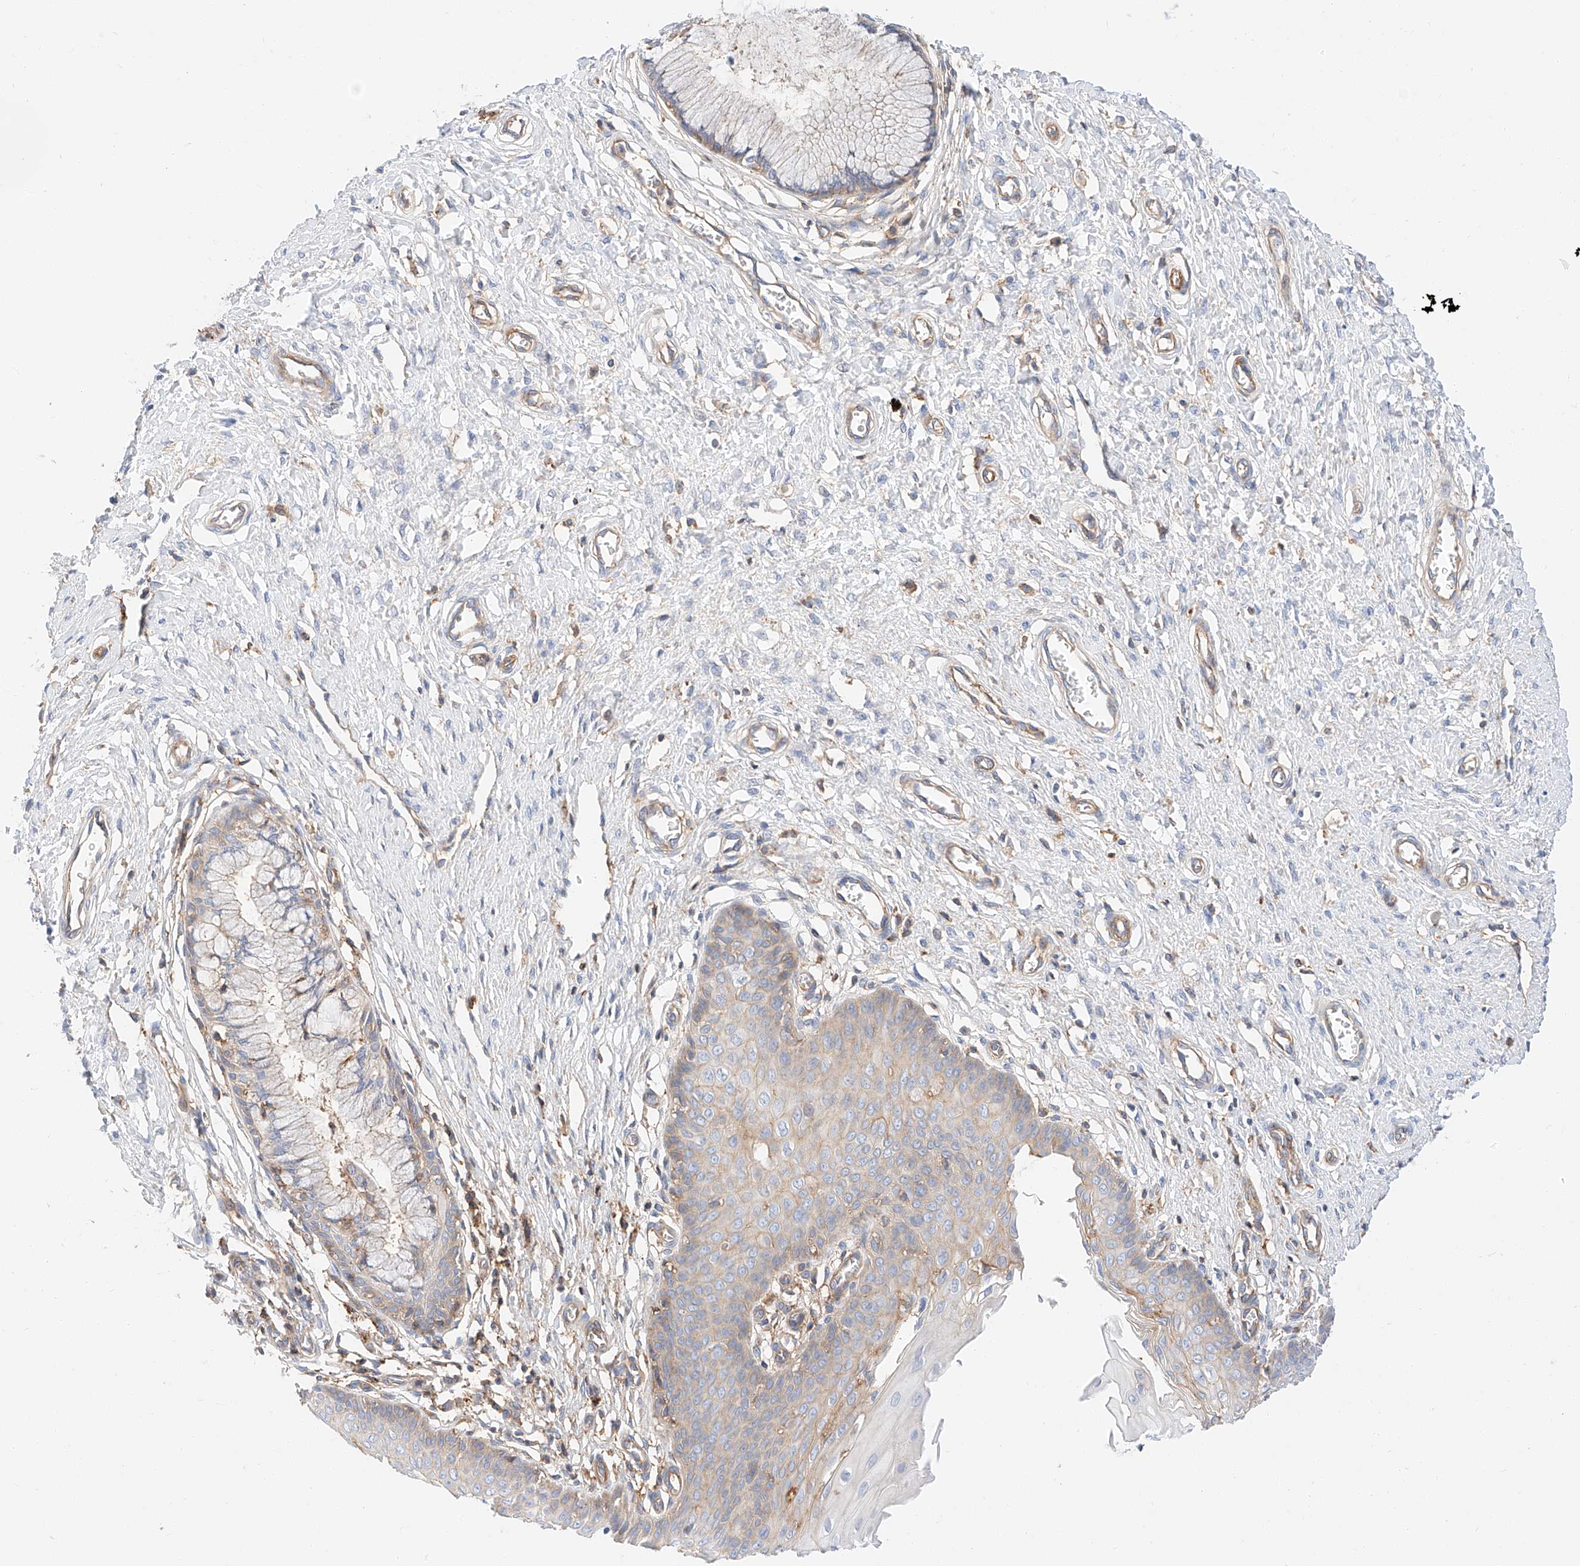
{"staining": {"intensity": "weak", "quantity": "<25%", "location": "cytoplasmic/membranous"}, "tissue": "cervix", "cell_type": "Glandular cells", "image_type": "normal", "snomed": [{"axis": "morphology", "description": "Normal tissue, NOS"}, {"axis": "topography", "description": "Cervix"}], "caption": "IHC photomicrograph of normal cervix: human cervix stained with DAB (3,3'-diaminobenzidine) exhibits no significant protein expression in glandular cells.", "gene": "ENSG00000259132", "patient": {"sex": "female", "age": 55}}